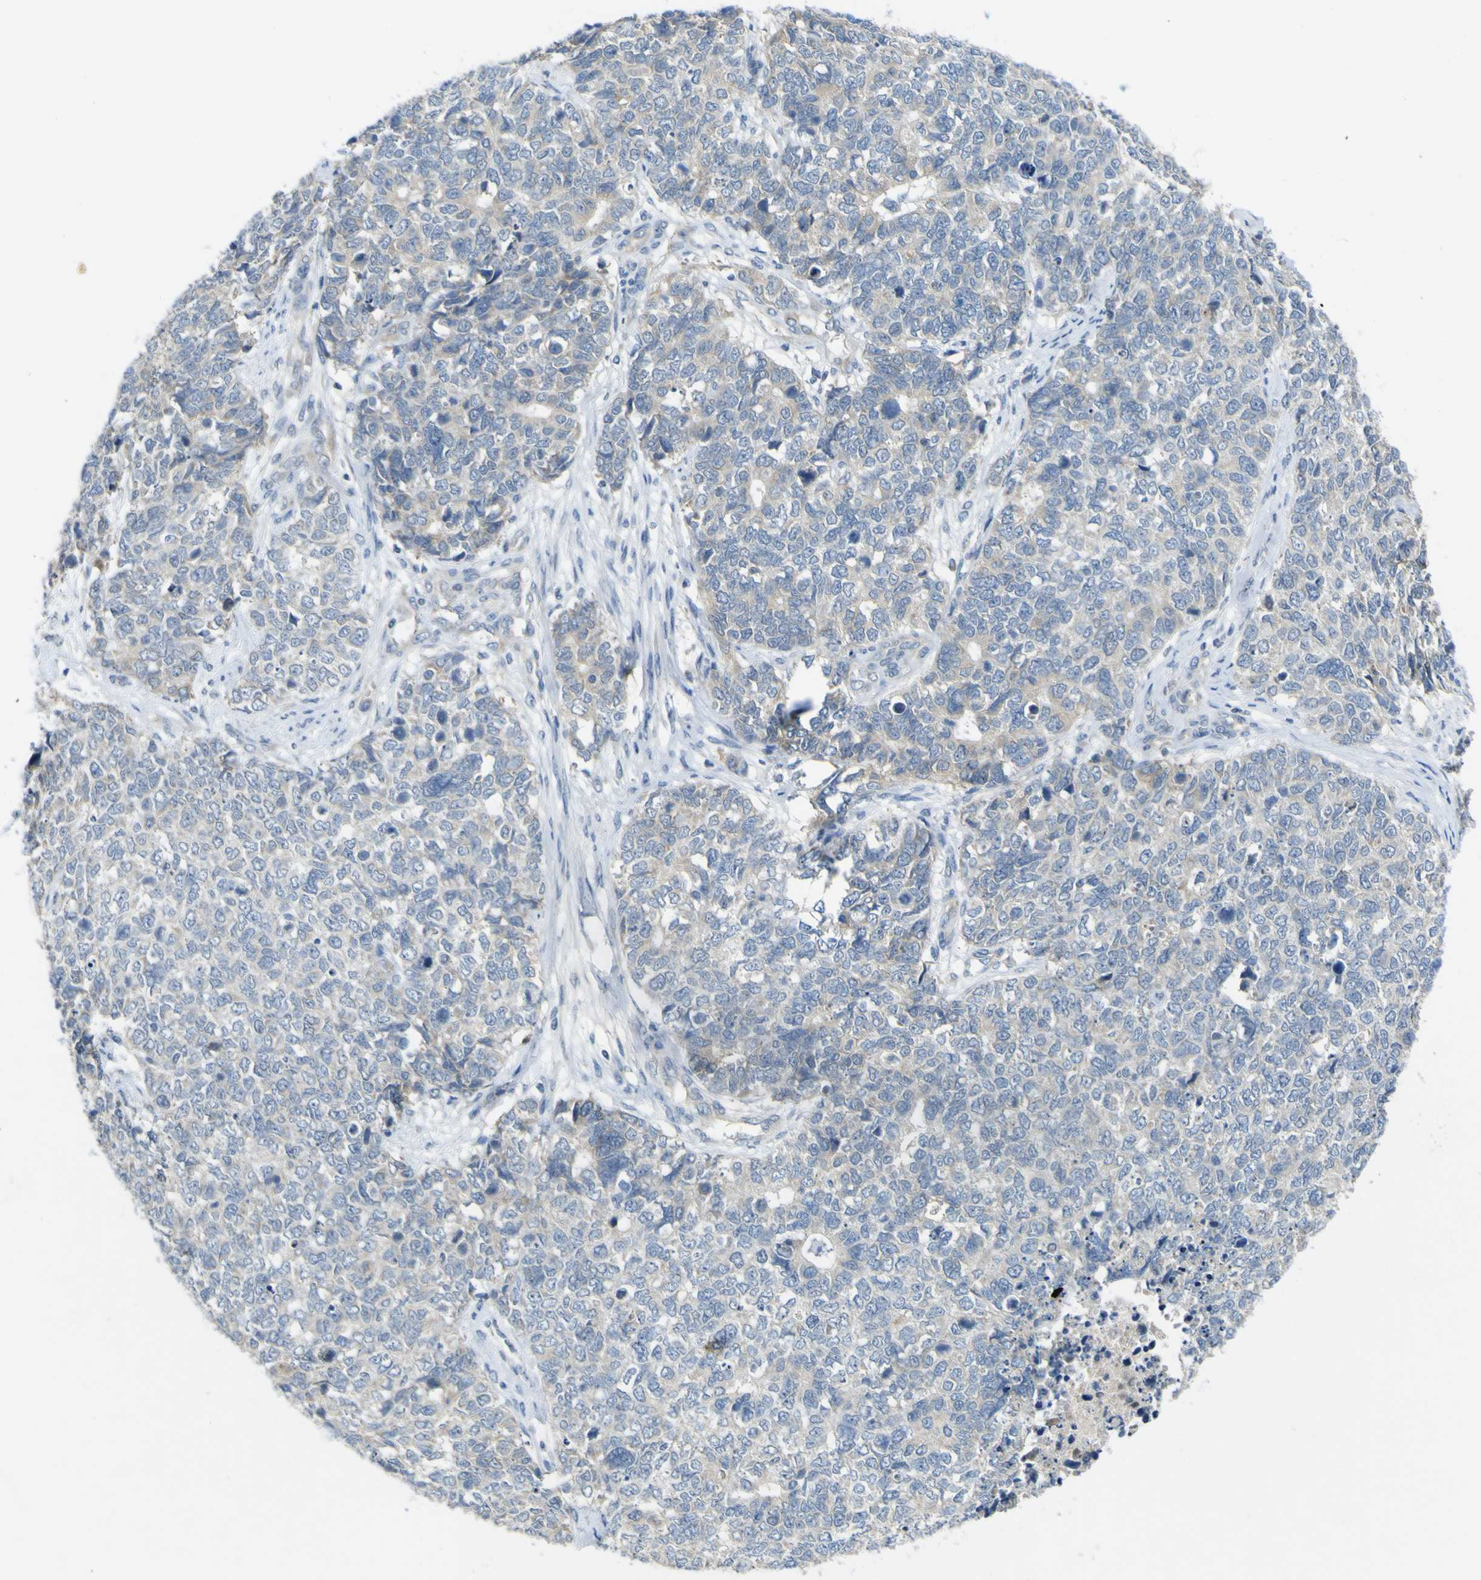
{"staining": {"intensity": "weak", "quantity": "<25%", "location": "cytoplasmic/membranous"}, "tissue": "cervical cancer", "cell_type": "Tumor cells", "image_type": "cancer", "snomed": [{"axis": "morphology", "description": "Squamous cell carcinoma, NOS"}, {"axis": "topography", "description": "Cervix"}], "caption": "Human cervical squamous cell carcinoma stained for a protein using immunohistochemistry reveals no expression in tumor cells.", "gene": "LDLR", "patient": {"sex": "female", "age": 63}}